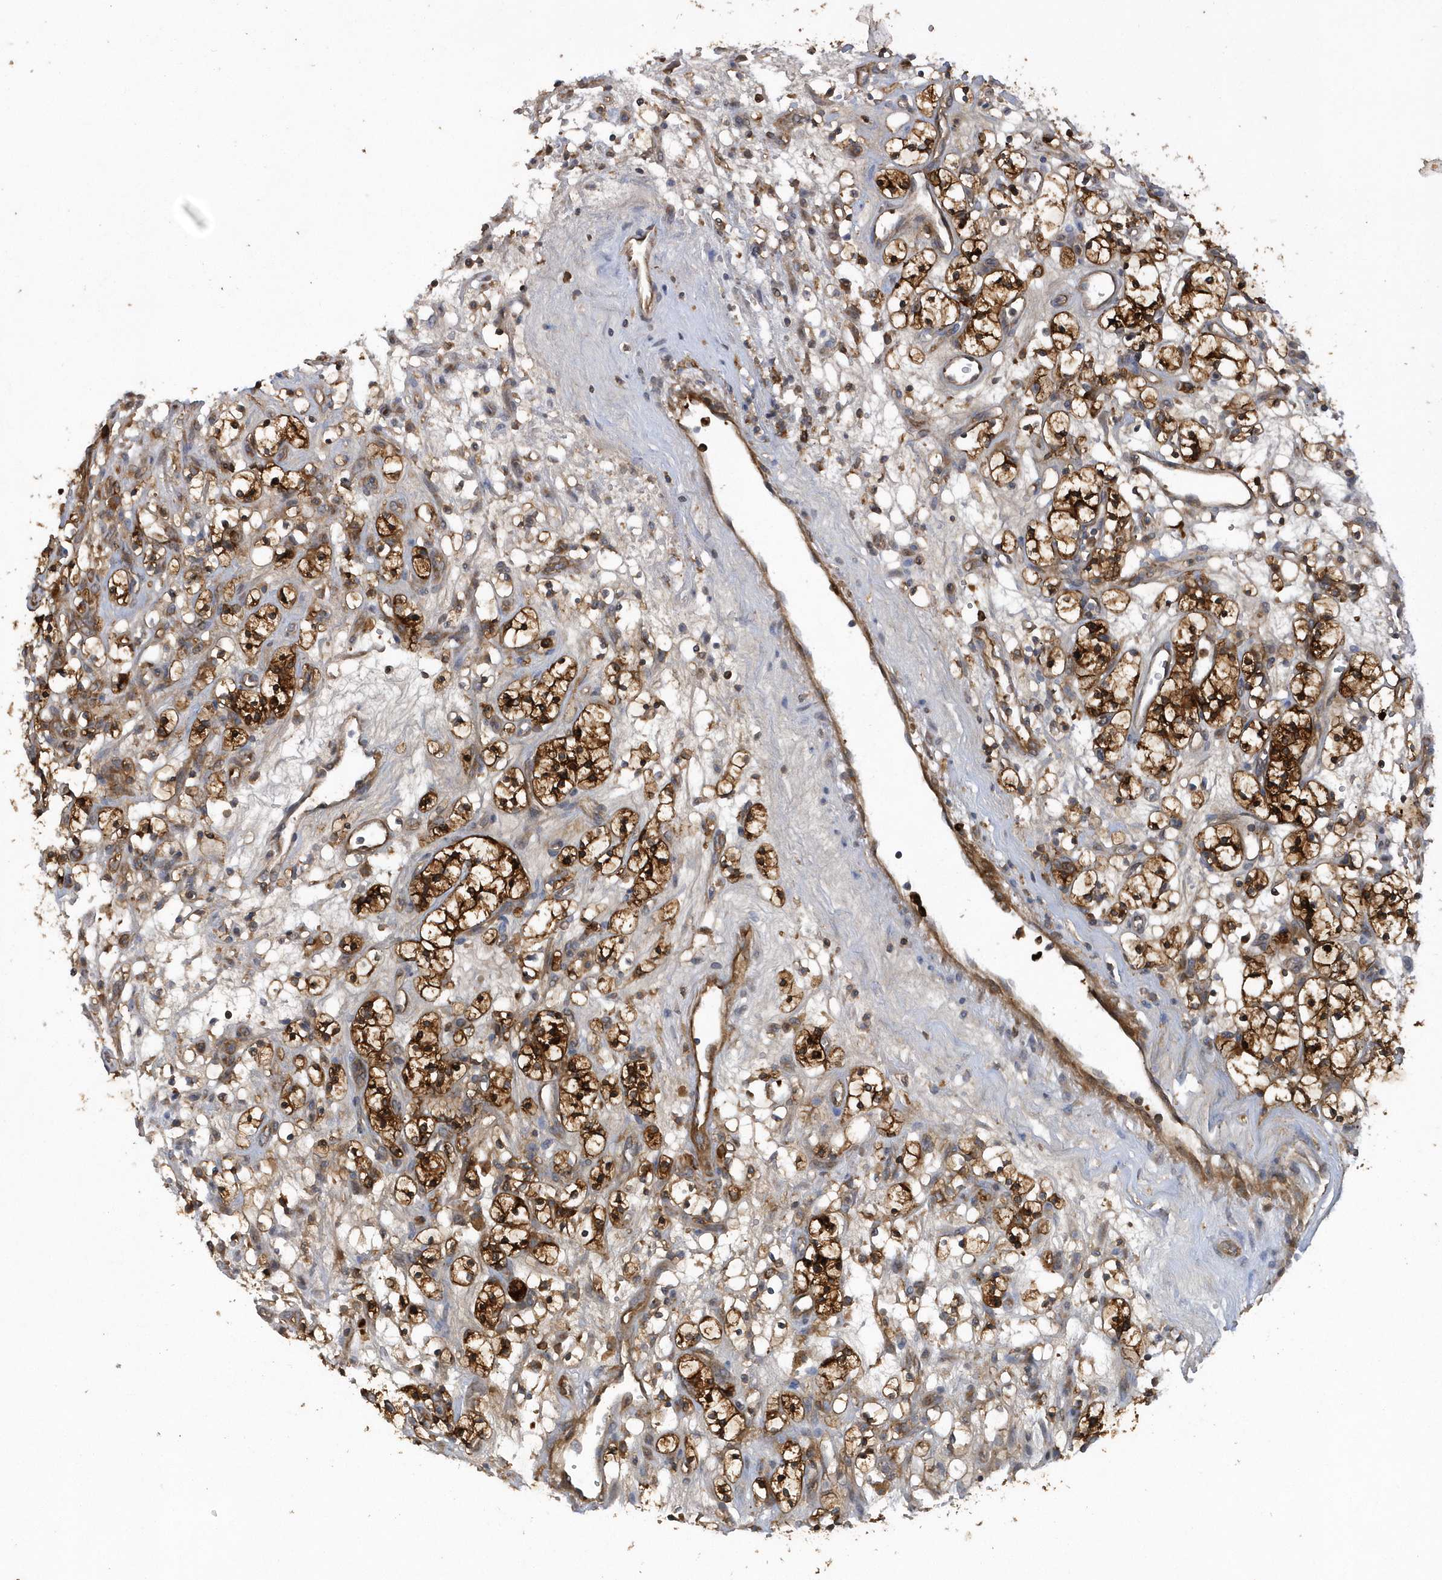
{"staining": {"intensity": "strong", "quantity": "25%-75%", "location": "cytoplasmic/membranous"}, "tissue": "renal cancer", "cell_type": "Tumor cells", "image_type": "cancer", "snomed": [{"axis": "morphology", "description": "Adenocarcinoma, NOS"}, {"axis": "topography", "description": "Kidney"}], "caption": "Brown immunohistochemical staining in renal cancer (adenocarcinoma) reveals strong cytoplasmic/membranous positivity in about 25%-75% of tumor cells.", "gene": "PAICS", "patient": {"sex": "female", "age": 57}}